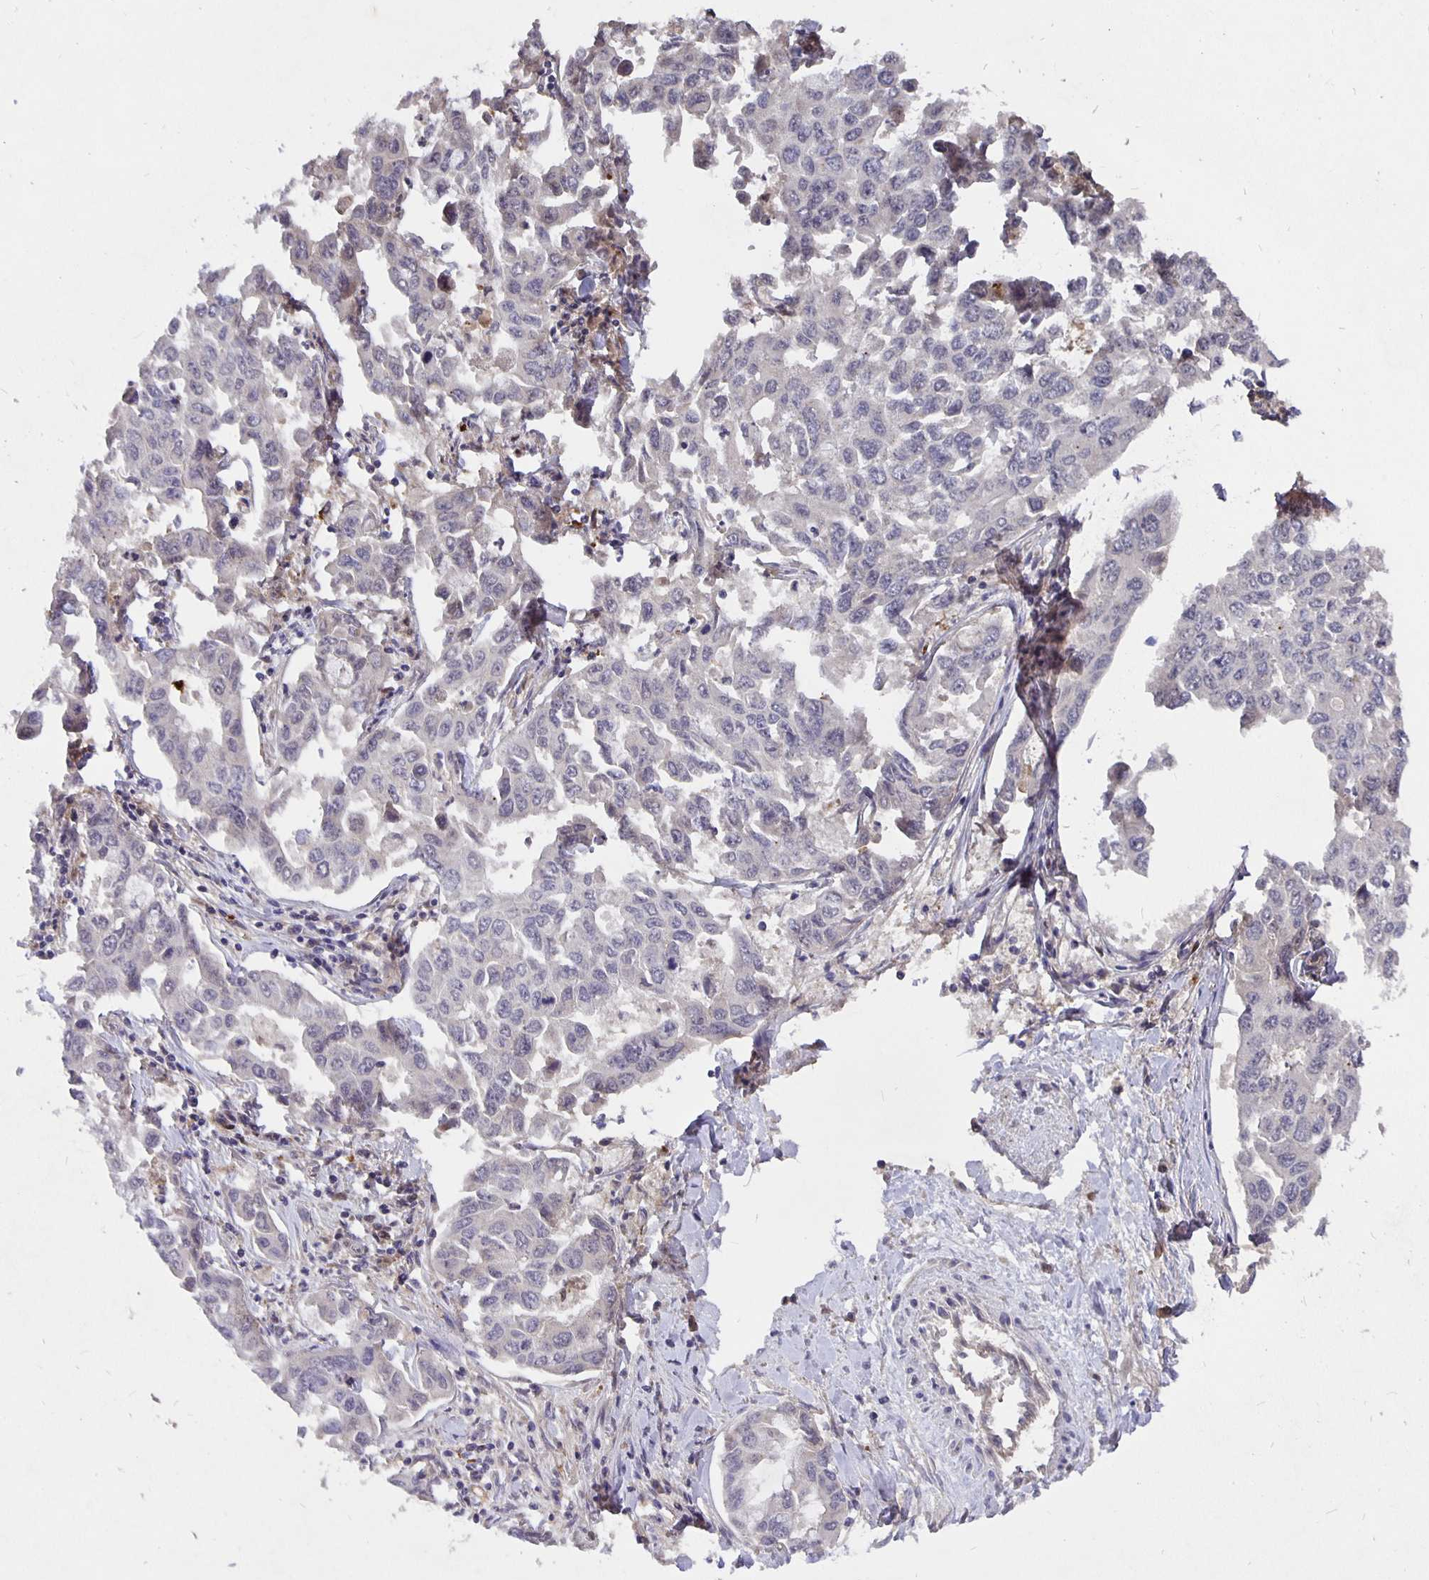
{"staining": {"intensity": "weak", "quantity": "<25%", "location": "cytoplasmic/membranous"}, "tissue": "lung cancer", "cell_type": "Tumor cells", "image_type": "cancer", "snomed": [{"axis": "morphology", "description": "Adenocarcinoma, NOS"}, {"axis": "topography", "description": "Lung"}], "caption": "The micrograph shows no staining of tumor cells in lung cancer (adenocarcinoma).", "gene": "NOG", "patient": {"sex": "male", "age": 64}}